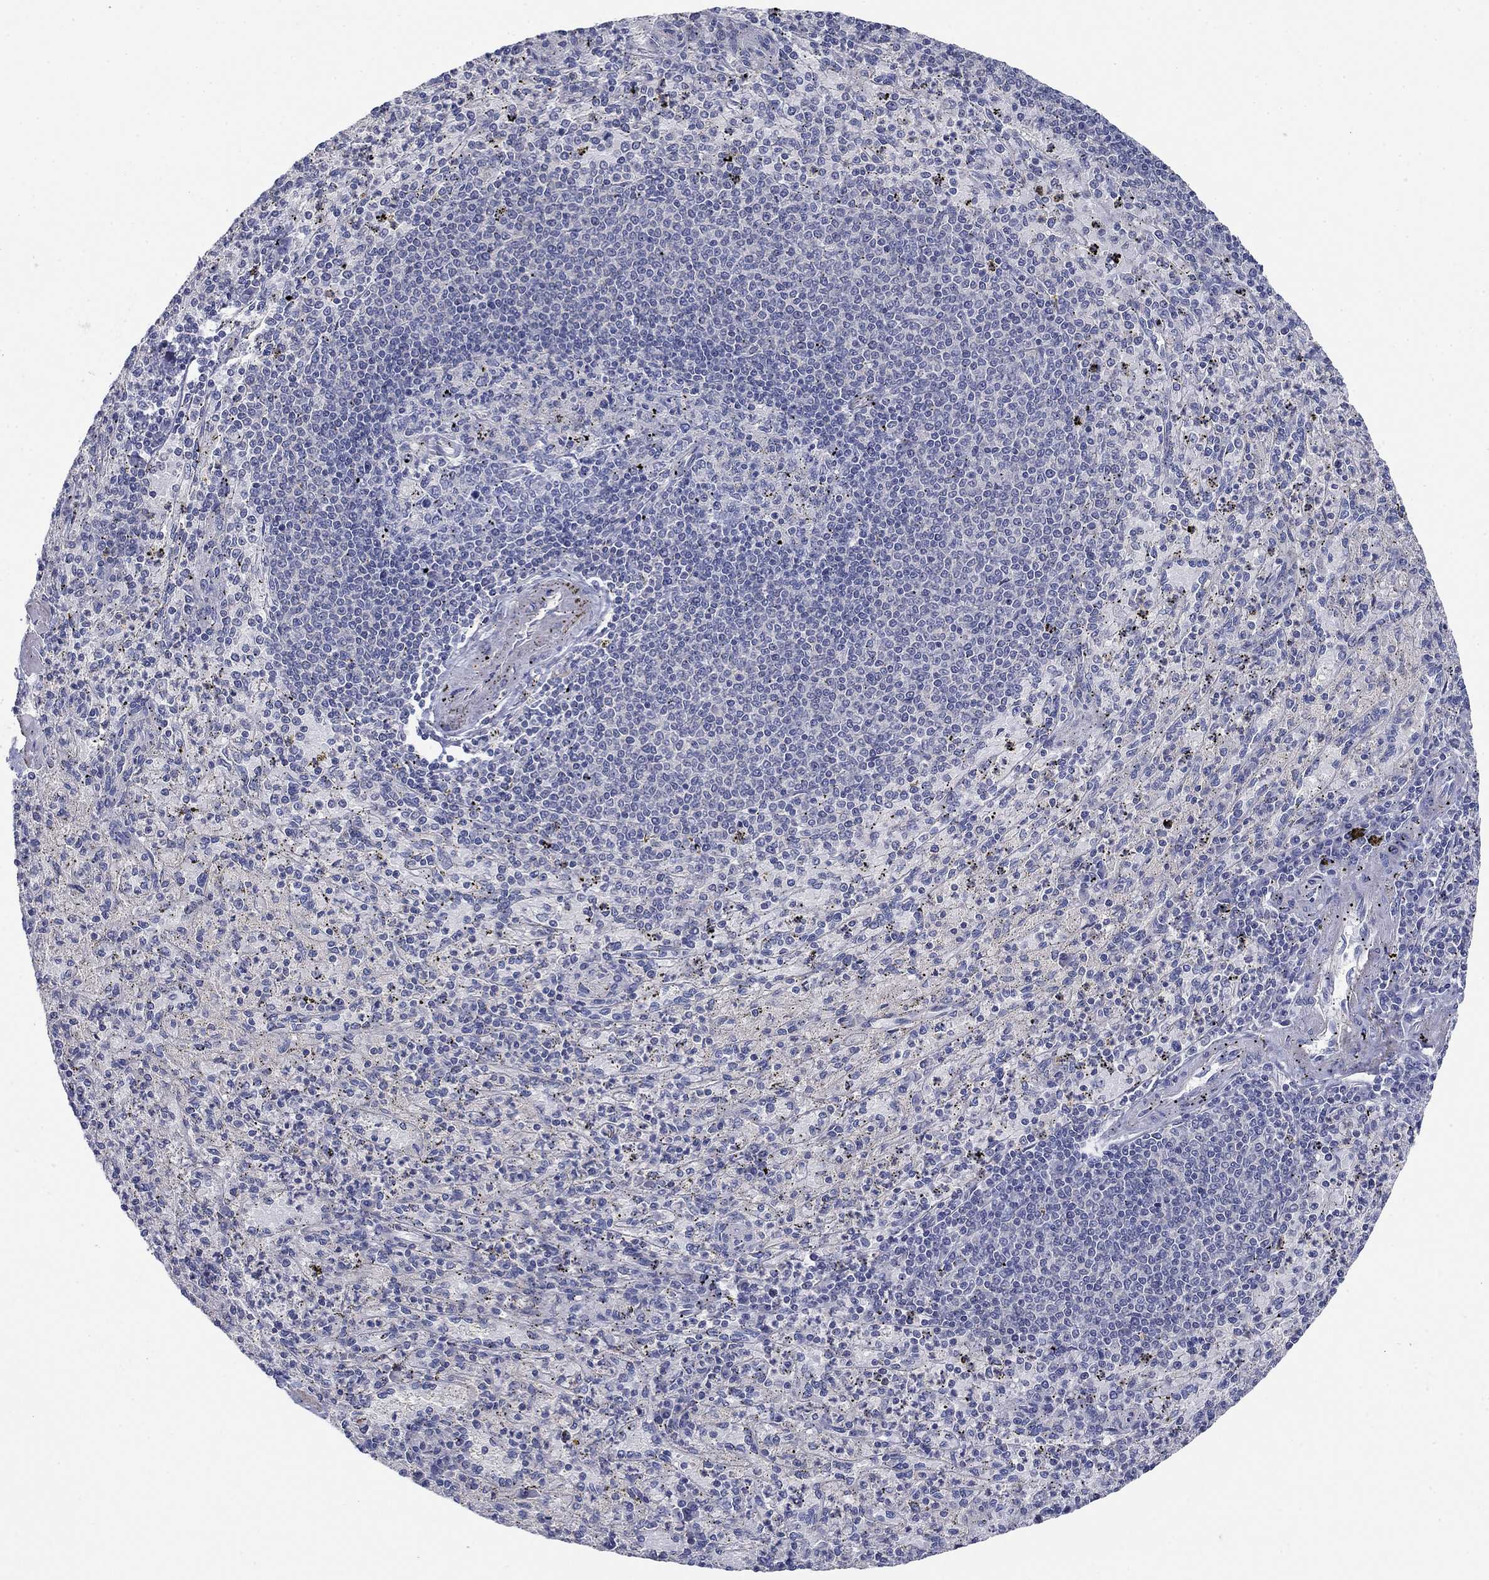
{"staining": {"intensity": "negative", "quantity": "none", "location": "none"}, "tissue": "spleen", "cell_type": "Cells in red pulp", "image_type": "normal", "snomed": [{"axis": "morphology", "description": "Normal tissue, NOS"}, {"axis": "topography", "description": "Spleen"}], "caption": "Immunohistochemistry (IHC) of benign human spleen displays no staining in cells in red pulp.", "gene": "GRK7", "patient": {"sex": "male", "age": 60}}